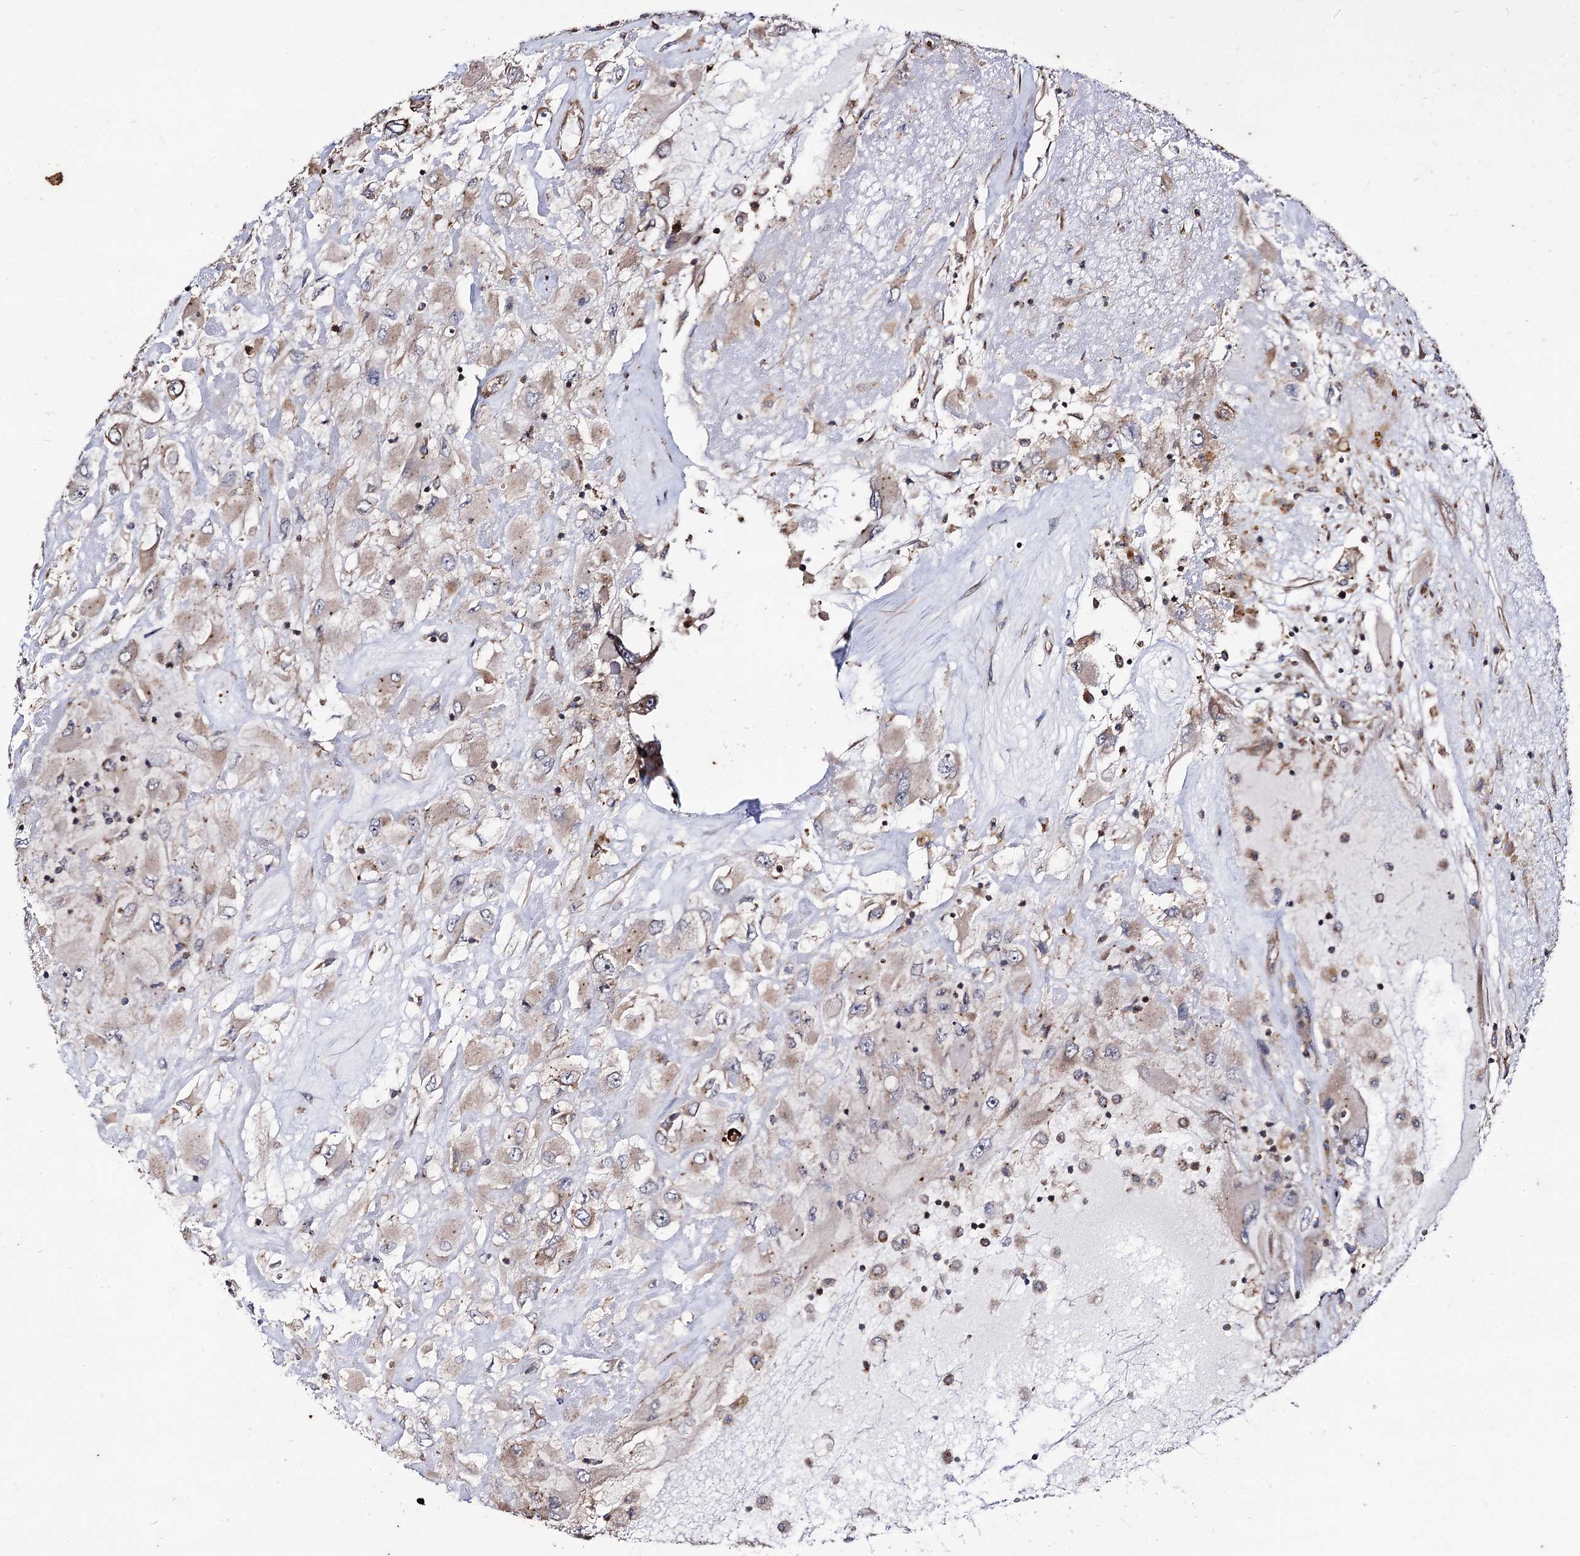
{"staining": {"intensity": "weak", "quantity": "25%-75%", "location": "cytoplasmic/membranous"}, "tissue": "renal cancer", "cell_type": "Tumor cells", "image_type": "cancer", "snomed": [{"axis": "morphology", "description": "Adenocarcinoma, NOS"}, {"axis": "topography", "description": "Kidney"}], "caption": "IHC (DAB (3,3'-diaminobenzidine)) staining of human renal adenocarcinoma exhibits weak cytoplasmic/membranous protein expression in about 25%-75% of tumor cells.", "gene": "DYDC1", "patient": {"sex": "female", "age": 52}}